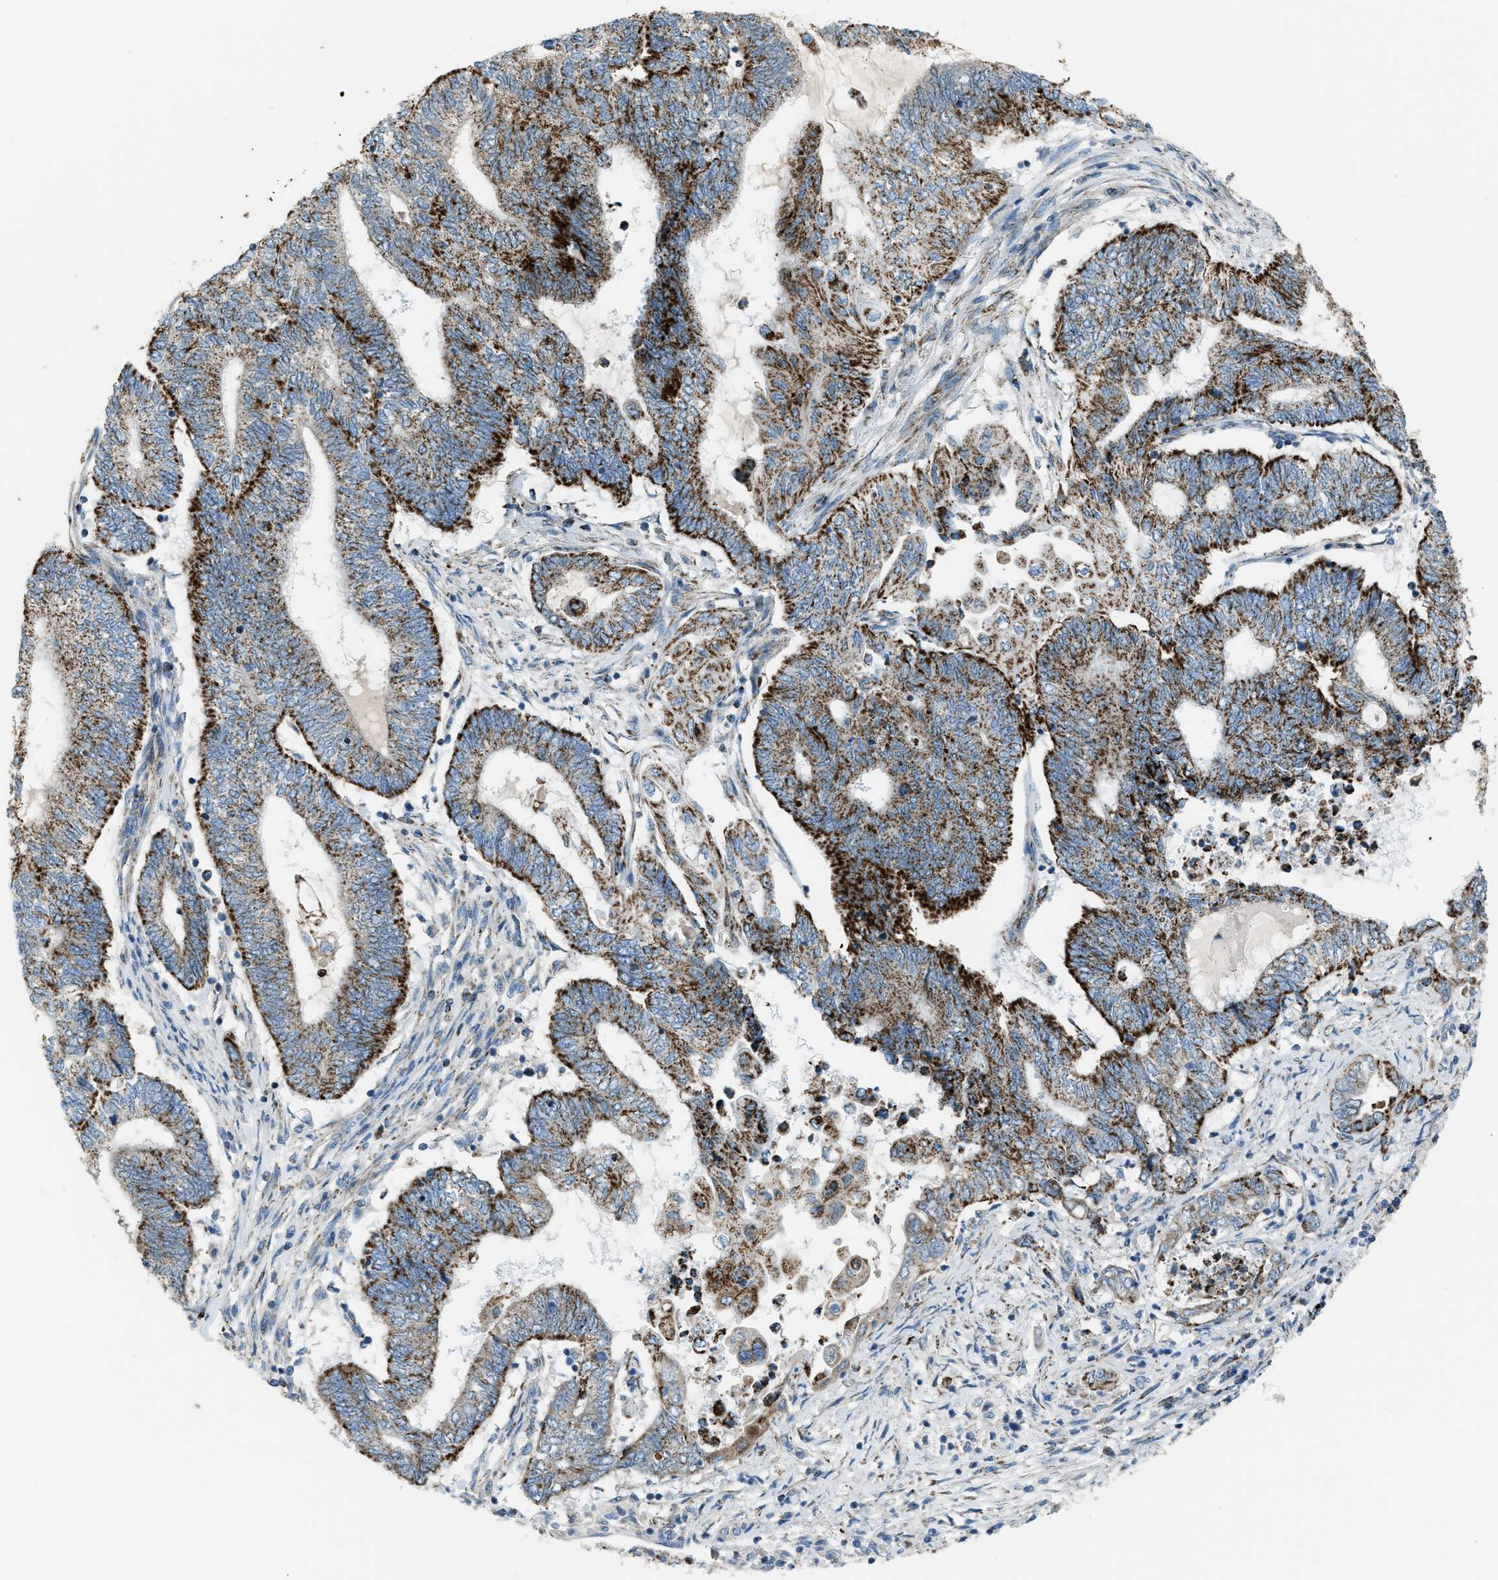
{"staining": {"intensity": "strong", "quantity": ">75%", "location": "cytoplasmic/membranous"}, "tissue": "endometrial cancer", "cell_type": "Tumor cells", "image_type": "cancer", "snomed": [{"axis": "morphology", "description": "Adenocarcinoma, NOS"}, {"axis": "topography", "description": "Uterus"}, {"axis": "topography", "description": "Endometrium"}], "caption": "A photomicrograph showing strong cytoplasmic/membranous staining in approximately >75% of tumor cells in endometrial adenocarcinoma, as visualized by brown immunohistochemical staining.", "gene": "MDH2", "patient": {"sex": "female", "age": 70}}